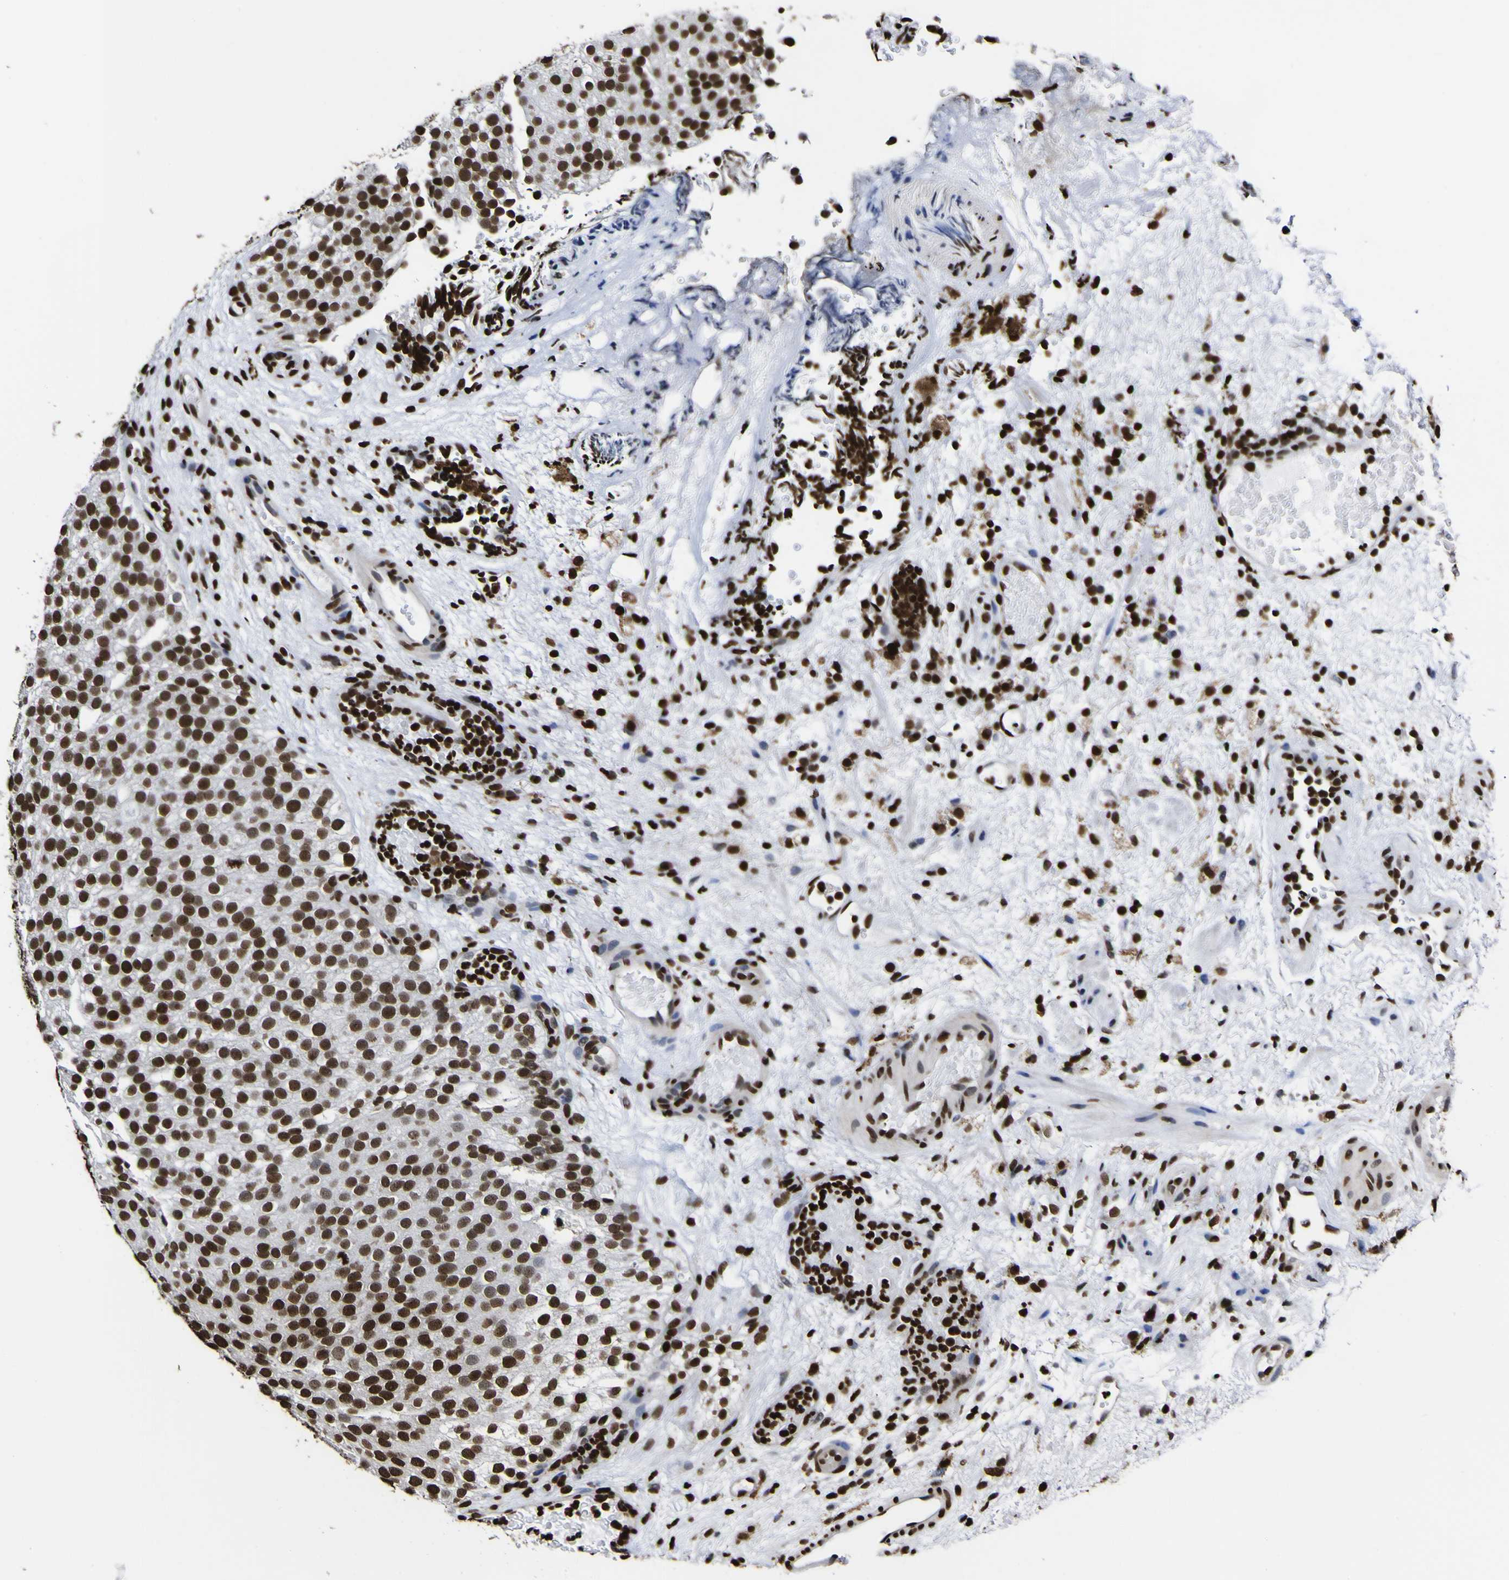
{"staining": {"intensity": "strong", "quantity": ">75%", "location": "nuclear"}, "tissue": "urothelial cancer", "cell_type": "Tumor cells", "image_type": "cancer", "snomed": [{"axis": "morphology", "description": "Urothelial carcinoma, Low grade"}, {"axis": "topography", "description": "Urinary bladder"}], "caption": "Immunohistochemical staining of human low-grade urothelial carcinoma displays high levels of strong nuclear protein expression in about >75% of tumor cells.", "gene": "PIAS1", "patient": {"sex": "male", "age": 78}}